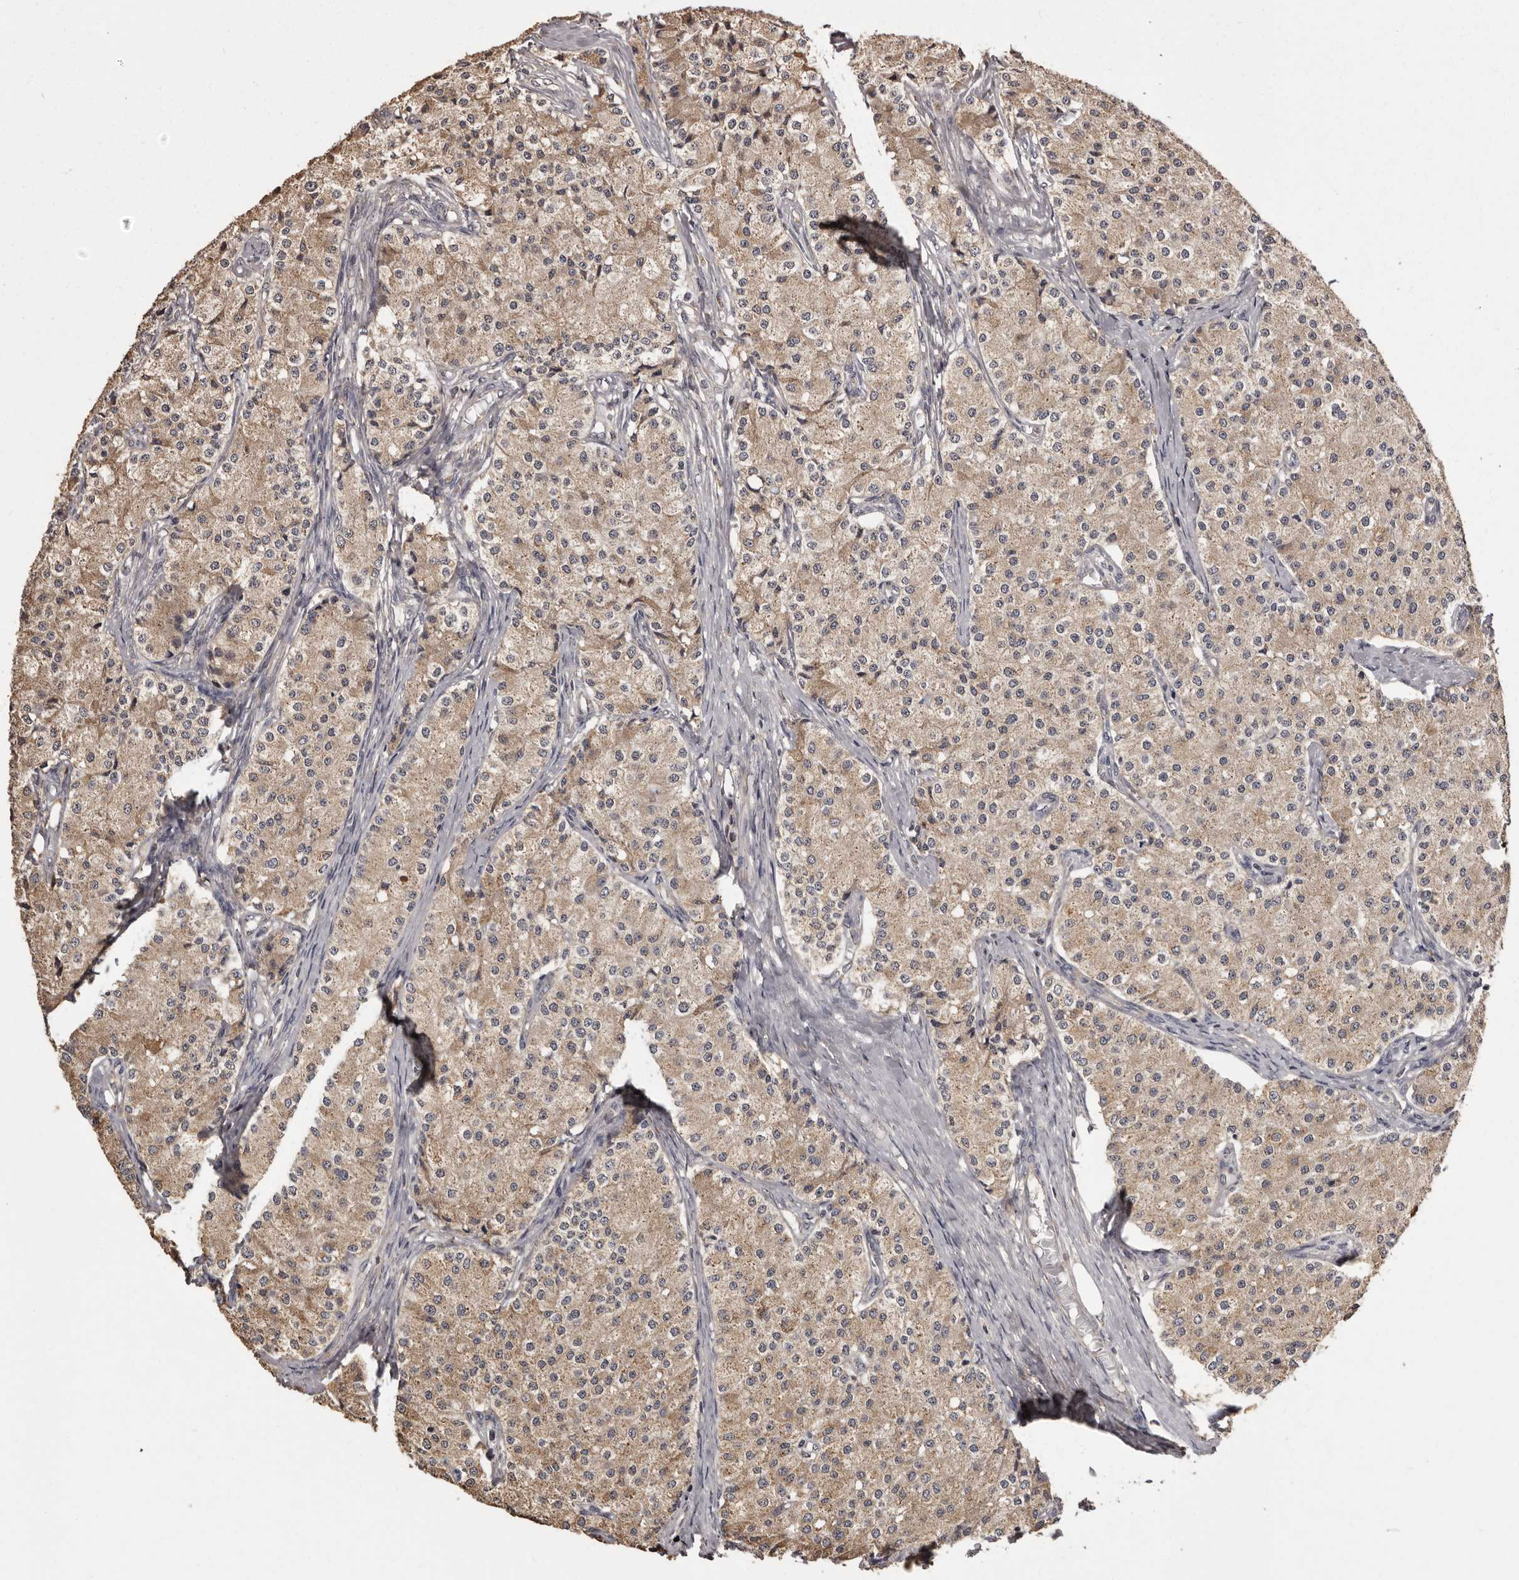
{"staining": {"intensity": "weak", "quantity": ">75%", "location": "cytoplasmic/membranous"}, "tissue": "carcinoid", "cell_type": "Tumor cells", "image_type": "cancer", "snomed": [{"axis": "morphology", "description": "Carcinoid, malignant, NOS"}, {"axis": "topography", "description": "Colon"}], "caption": "Immunohistochemistry of human carcinoid (malignant) reveals low levels of weak cytoplasmic/membranous expression in approximately >75% of tumor cells.", "gene": "MGAT5", "patient": {"sex": "female", "age": 52}}